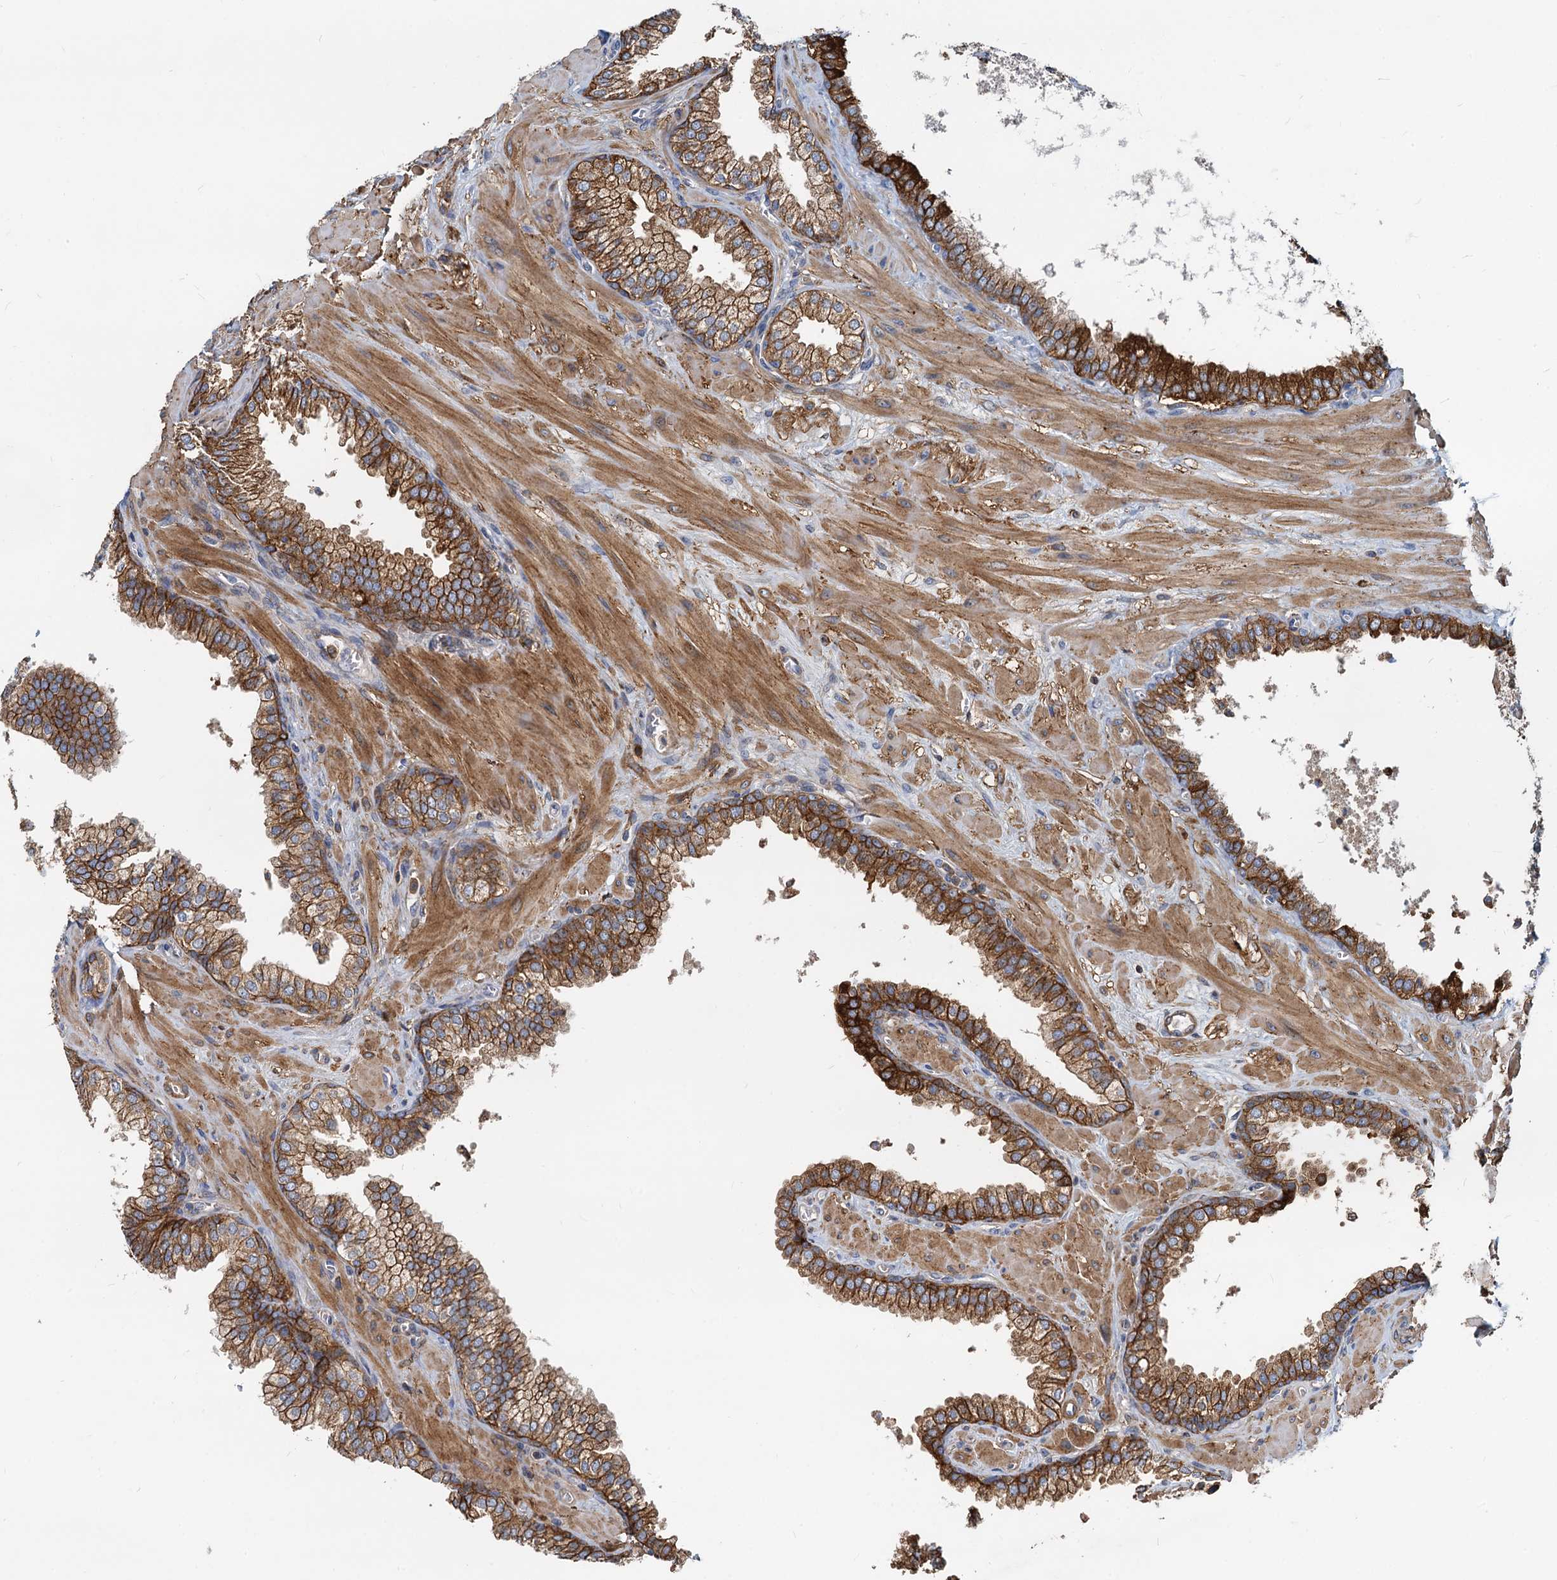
{"staining": {"intensity": "strong", "quantity": ">75%", "location": "cytoplasmic/membranous"}, "tissue": "prostate", "cell_type": "Glandular cells", "image_type": "normal", "snomed": [{"axis": "morphology", "description": "Normal tissue, NOS"}, {"axis": "topography", "description": "Prostate"}], "caption": "Immunohistochemistry staining of benign prostate, which reveals high levels of strong cytoplasmic/membranous staining in approximately >75% of glandular cells indicating strong cytoplasmic/membranous protein positivity. The staining was performed using DAB (3,3'-diaminobenzidine) (brown) for protein detection and nuclei were counterstained in hematoxylin (blue).", "gene": "LNX2", "patient": {"sex": "male", "age": 60}}